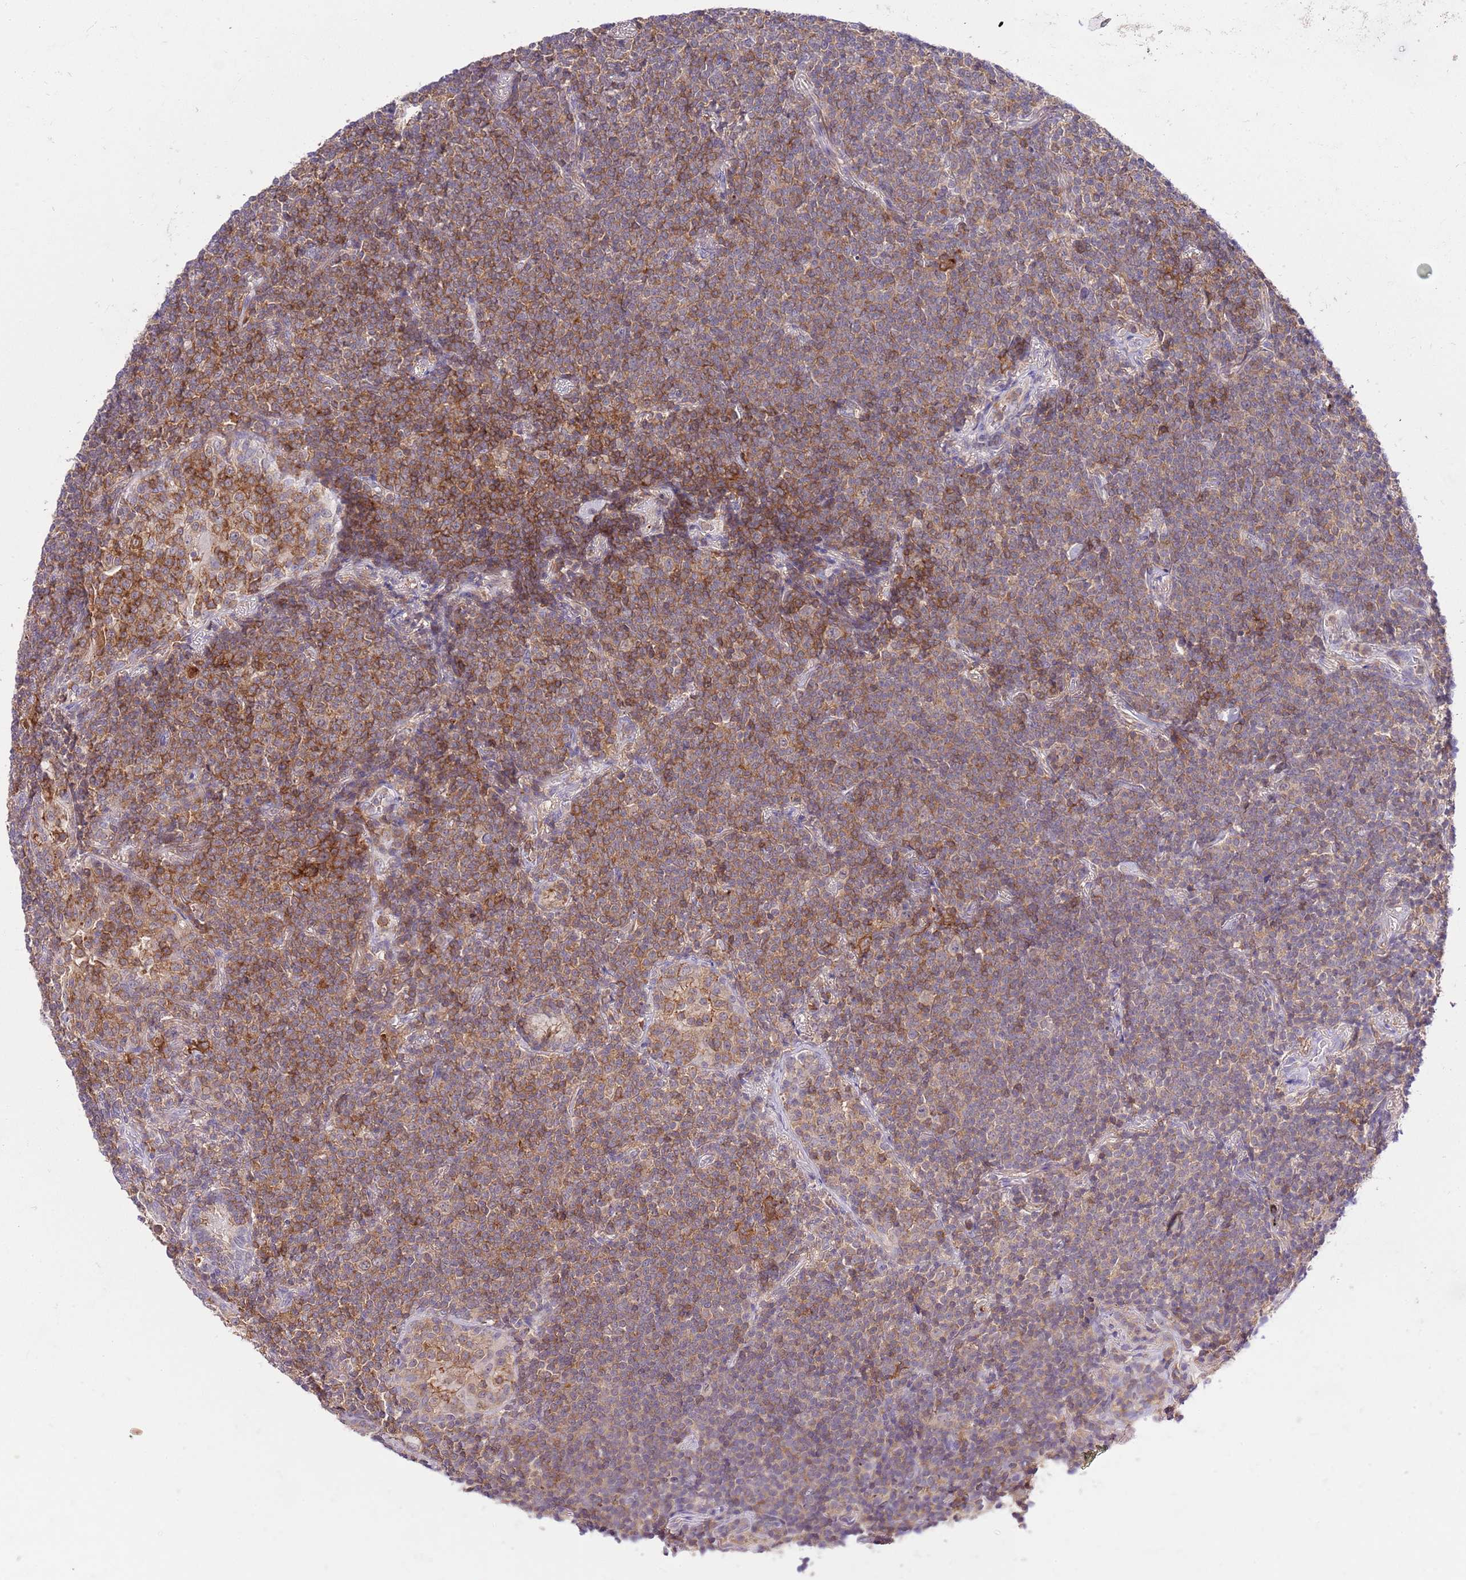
{"staining": {"intensity": "moderate", "quantity": ">75%", "location": "cytoplasmic/membranous"}, "tissue": "lymphoma", "cell_type": "Tumor cells", "image_type": "cancer", "snomed": [{"axis": "morphology", "description": "Malignant lymphoma, non-Hodgkin's type, Low grade"}, {"axis": "topography", "description": "Lung"}], "caption": "Protein expression analysis of human lymphoma reveals moderate cytoplasmic/membranous staining in about >75% of tumor cells. (Brightfield microscopy of DAB IHC at high magnification).", "gene": "EFHD1", "patient": {"sex": "female", "age": 71}}